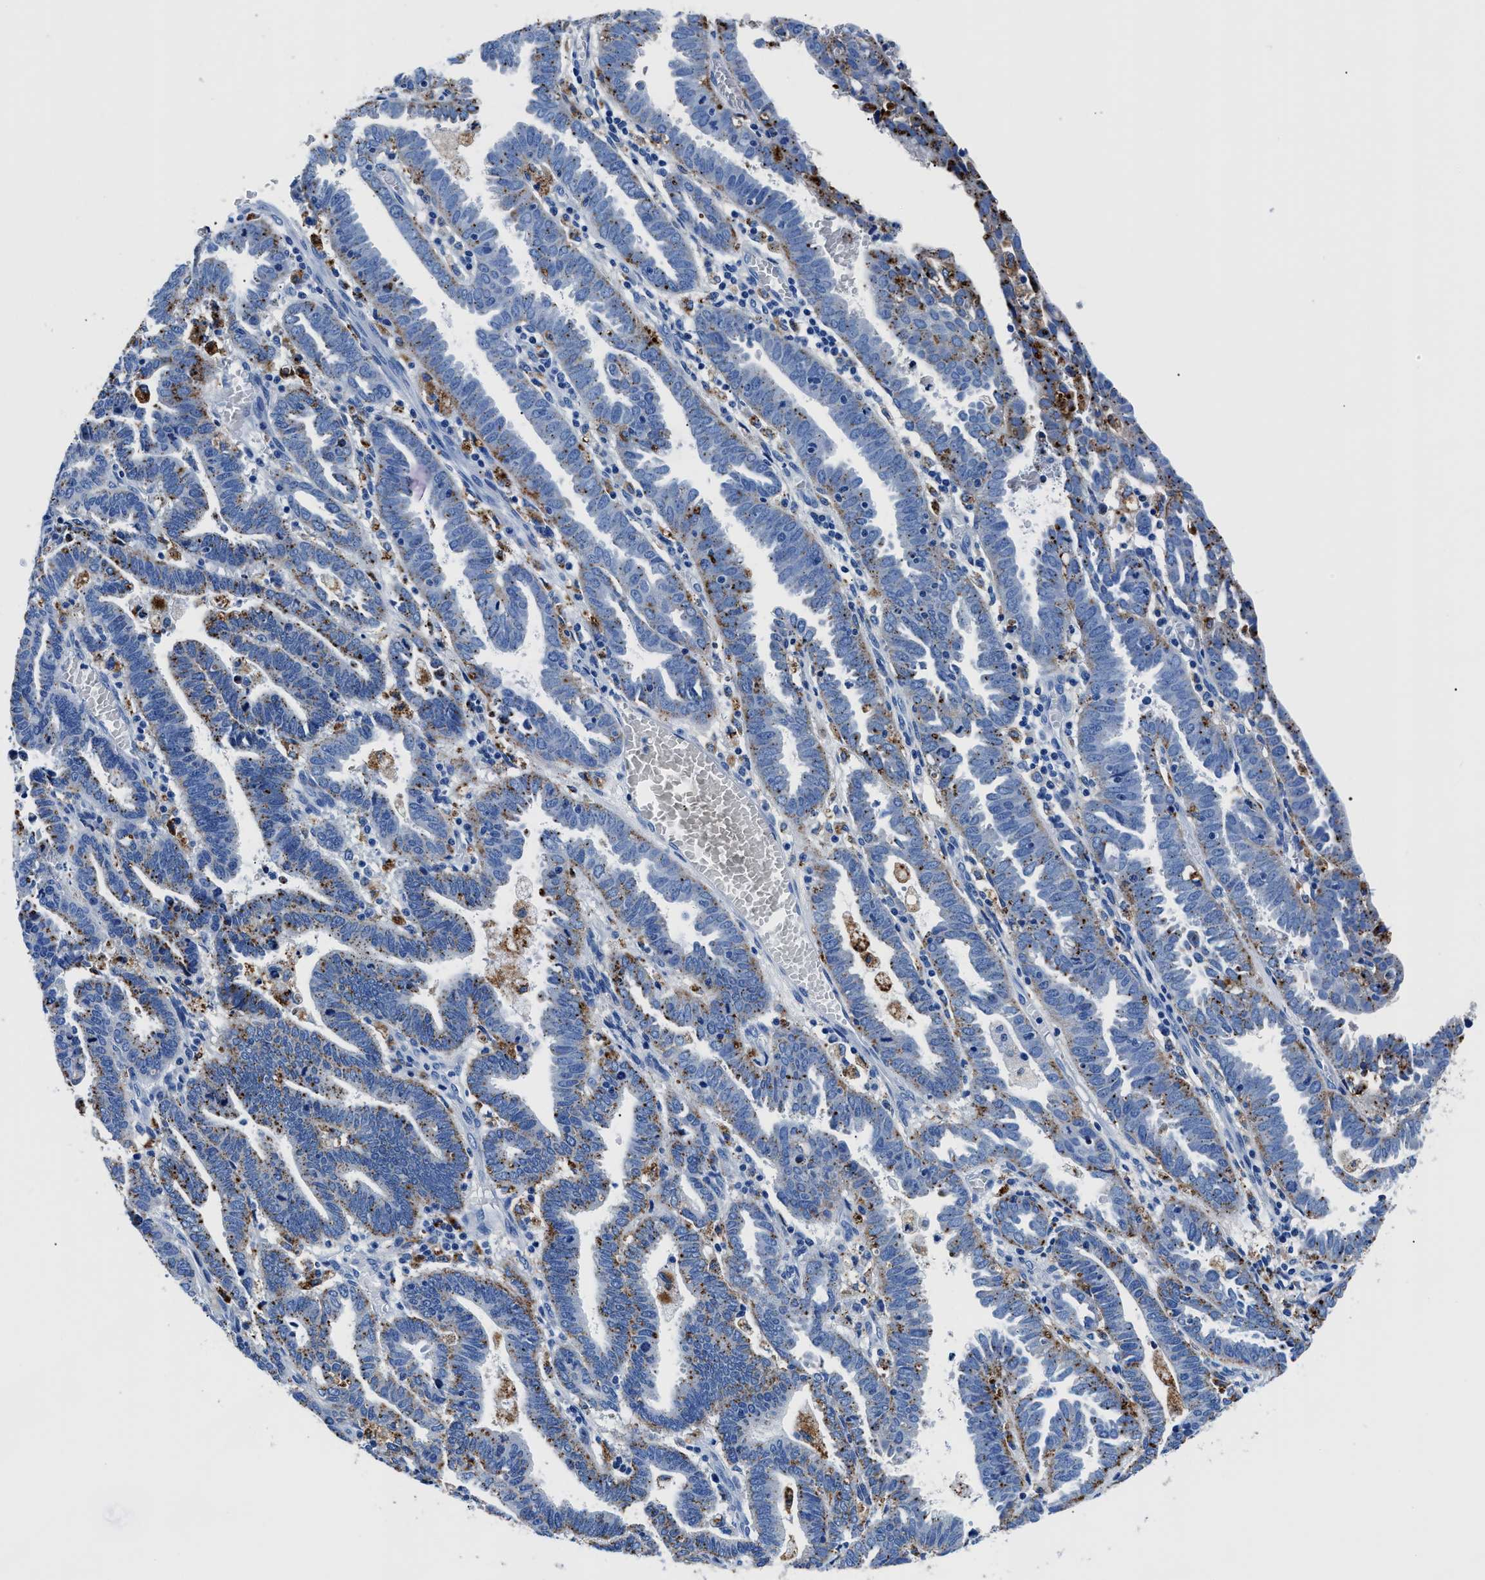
{"staining": {"intensity": "moderate", "quantity": "<25%", "location": "cytoplasmic/membranous"}, "tissue": "endometrial cancer", "cell_type": "Tumor cells", "image_type": "cancer", "snomed": [{"axis": "morphology", "description": "Adenocarcinoma, NOS"}, {"axis": "topography", "description": "Uterus"}], "caption": "Adenocarcinoma (endometrial) was stained to show a protein in brown. There is low levels of moderate cytoplasmic/membranous staining in approximately <25% of tumor cells.", "gene": "OR14K1", "patient": {"sex": "female", "age": 83}}